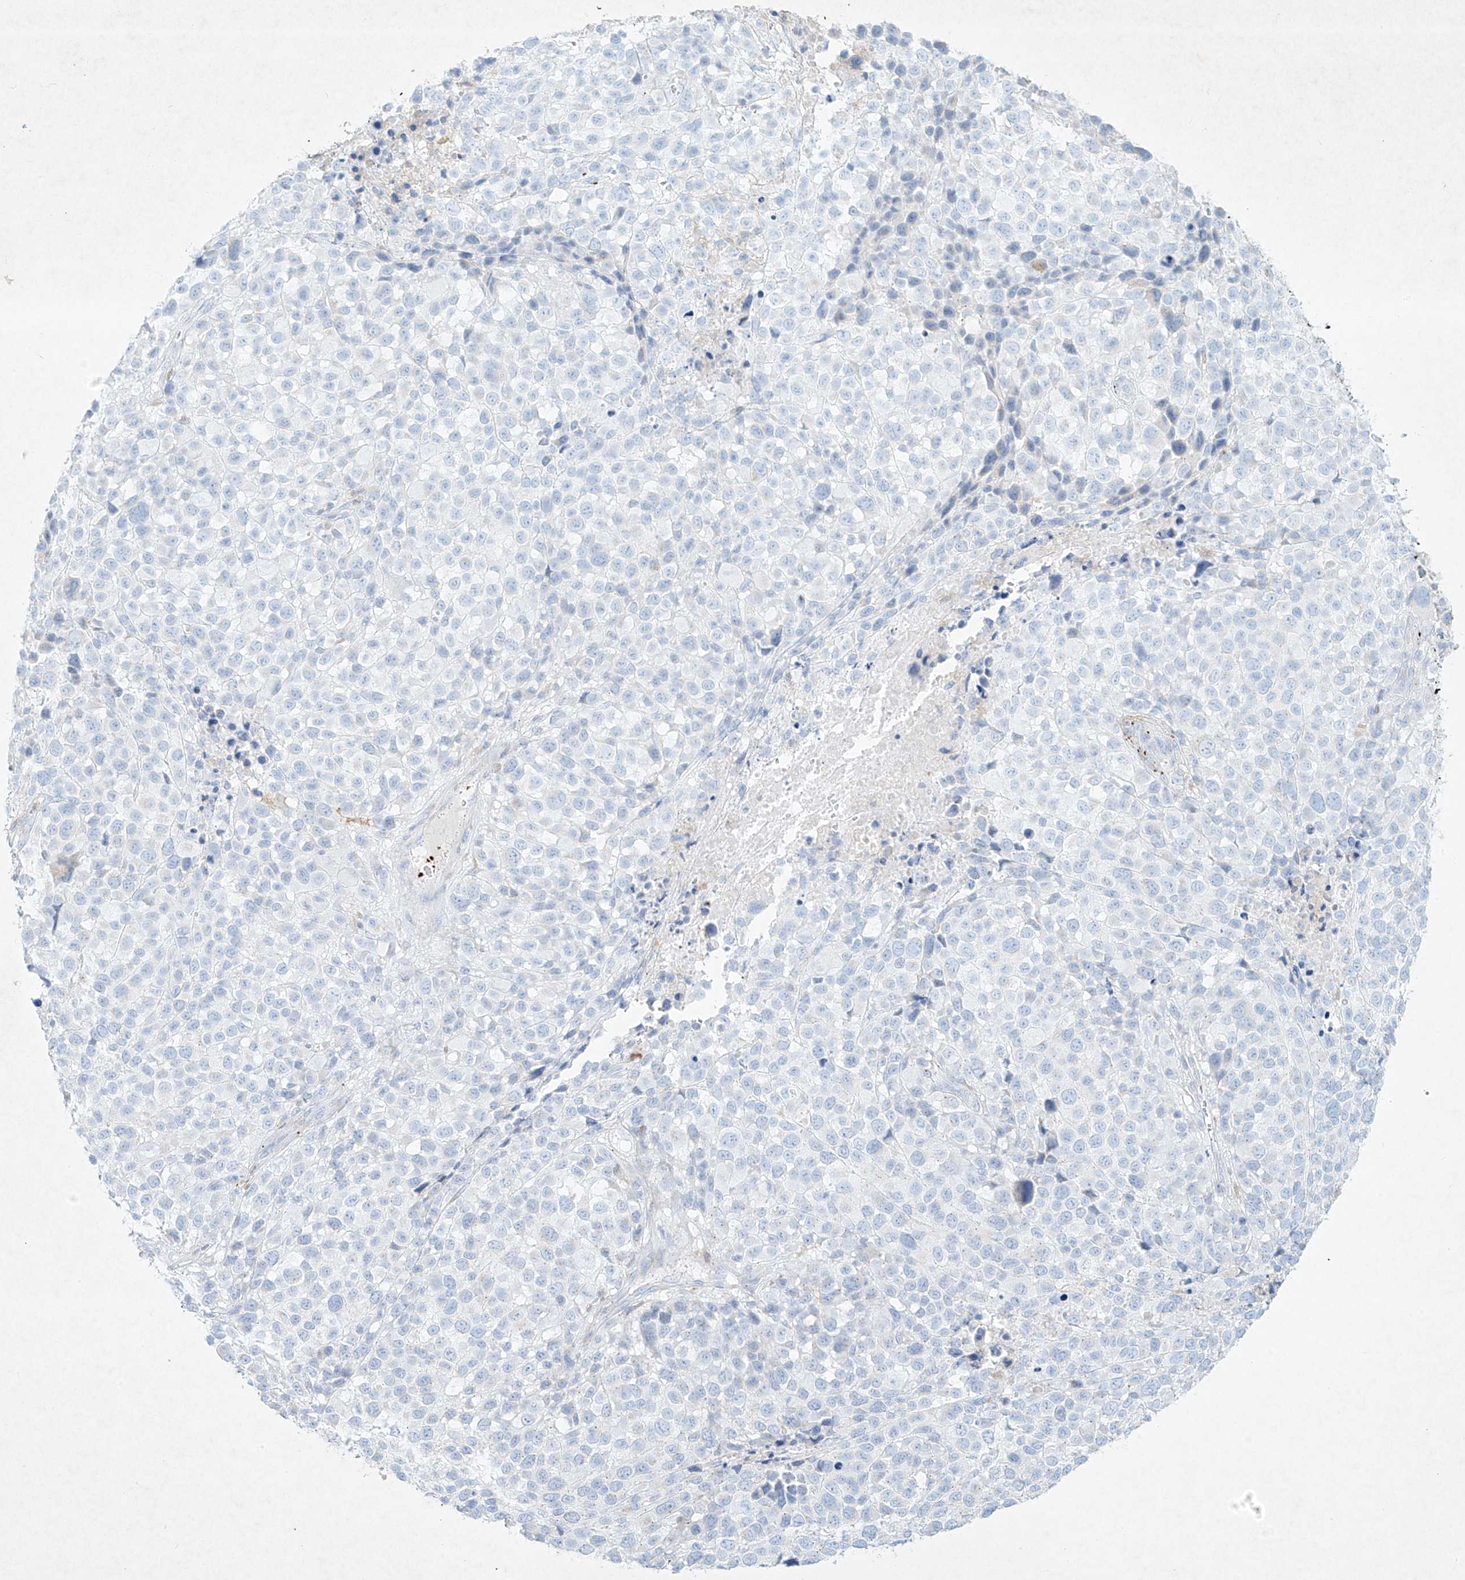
{"staining": {"intensity": "negative", "quantity": "none", "location": "none"}, "tissue": "melanoma", "cell_type": "Tumor cells", "image_type": "cancer", "snomed": [{"axis": "morphology", "description": "Malignant melanoma, NOS"}, {"axis": "topography", "description": "Skin of trunk"}], "caption": "This micrograph is of melanoma stained with immunohistochemistry (IHC) to label a protein in brown with the nuclei are counter-stained blue. There is no positivity in tumor cells.", "gene": "PLEK", "patient": {"sex": "male", "age": 71}}